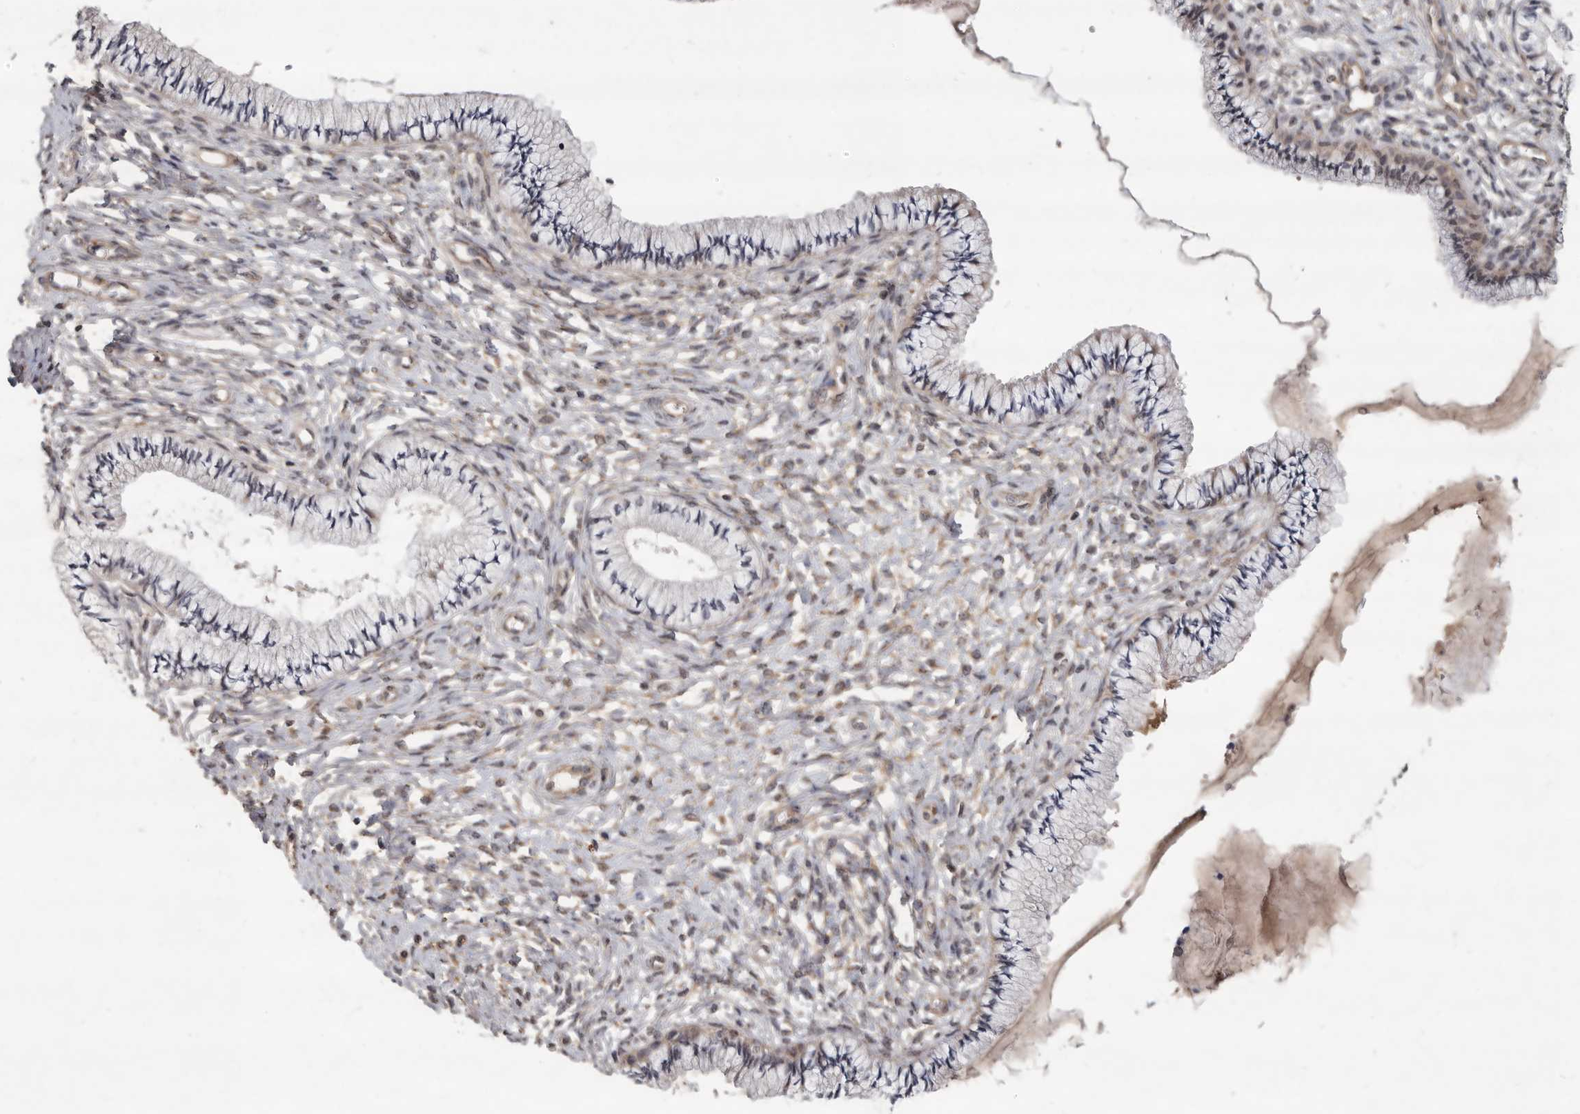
{"staining": {"intensity": "weak", "quantity": "25%-75%", "location": "cytoplasmic/membranous"}, "tissue": "cervix", "cell_type": "Glandular cells", "image_type": "normal", "snomed": [{"axis": "morphology", "description": "Normal tissue, NOS"}, {"axis": "topography", "description": "Cervix"}], "caption": "High-power microscopy captured an immunohistochemistry (IHC) image of unremarkable cervix, revealing weak cytoplasmic/membranous positivity in about 25%-75% of glandular cells.", "gene": "DNAJC28", "patient": {"sex": "female", "age": 36}}